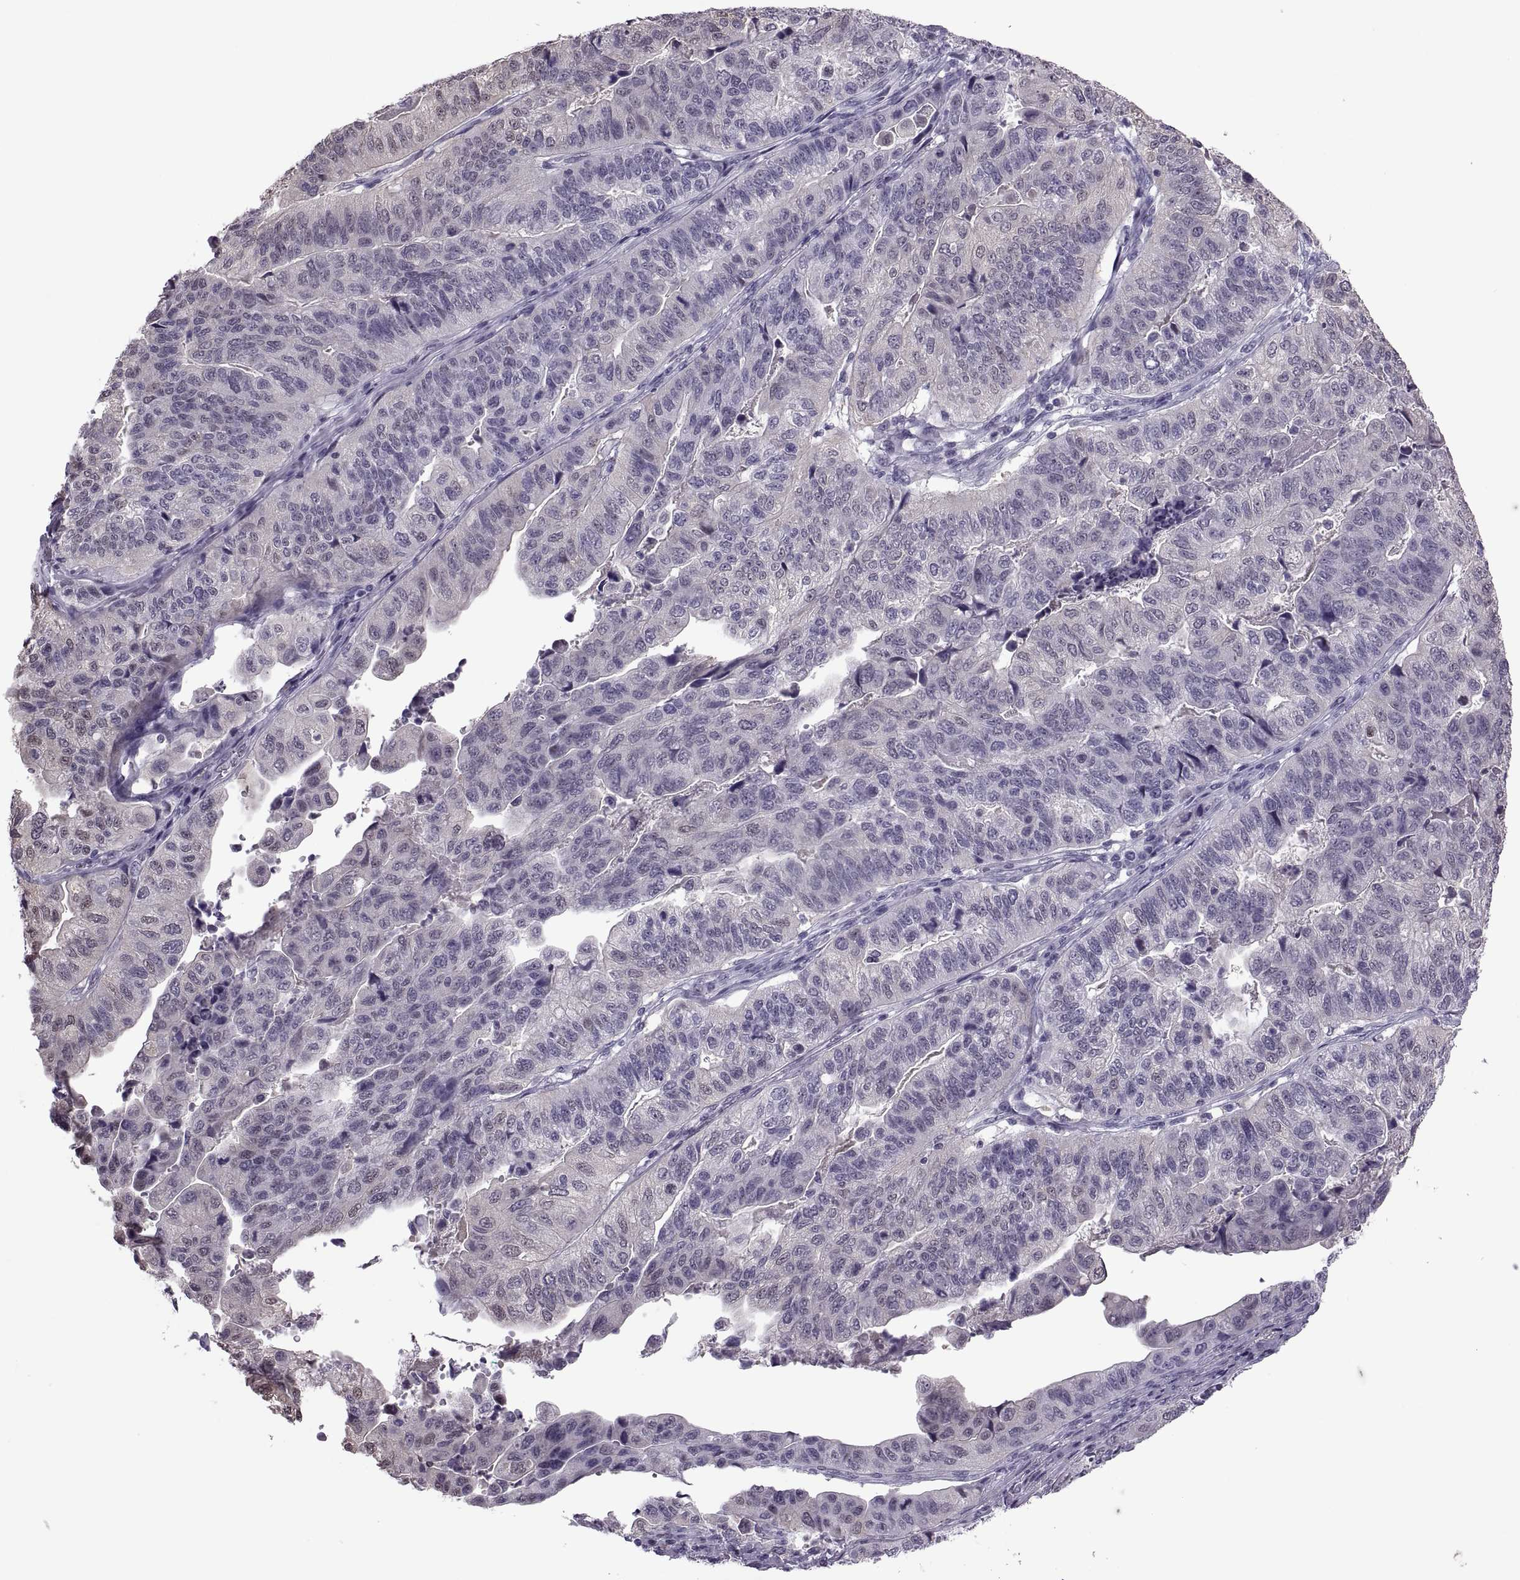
{"staining": {"intensity": "weak", "quantity": "<25%", "location": "nuclear"}, "tissue": "stomach cancer", "cell_type": "Tumor cells", "image_type": "cancer", "snomed": [{"axis": "morphology", "description": "Adenocarcinoma, NOS"}, {"axis": "topography", "description": "Stomach, upper"}], "caption": "There is no significant expression in tumor cells of adenocarcinoma (stomach).", "gene": "MAGEA4", "patient": {"sex": "female", "age": 67}}